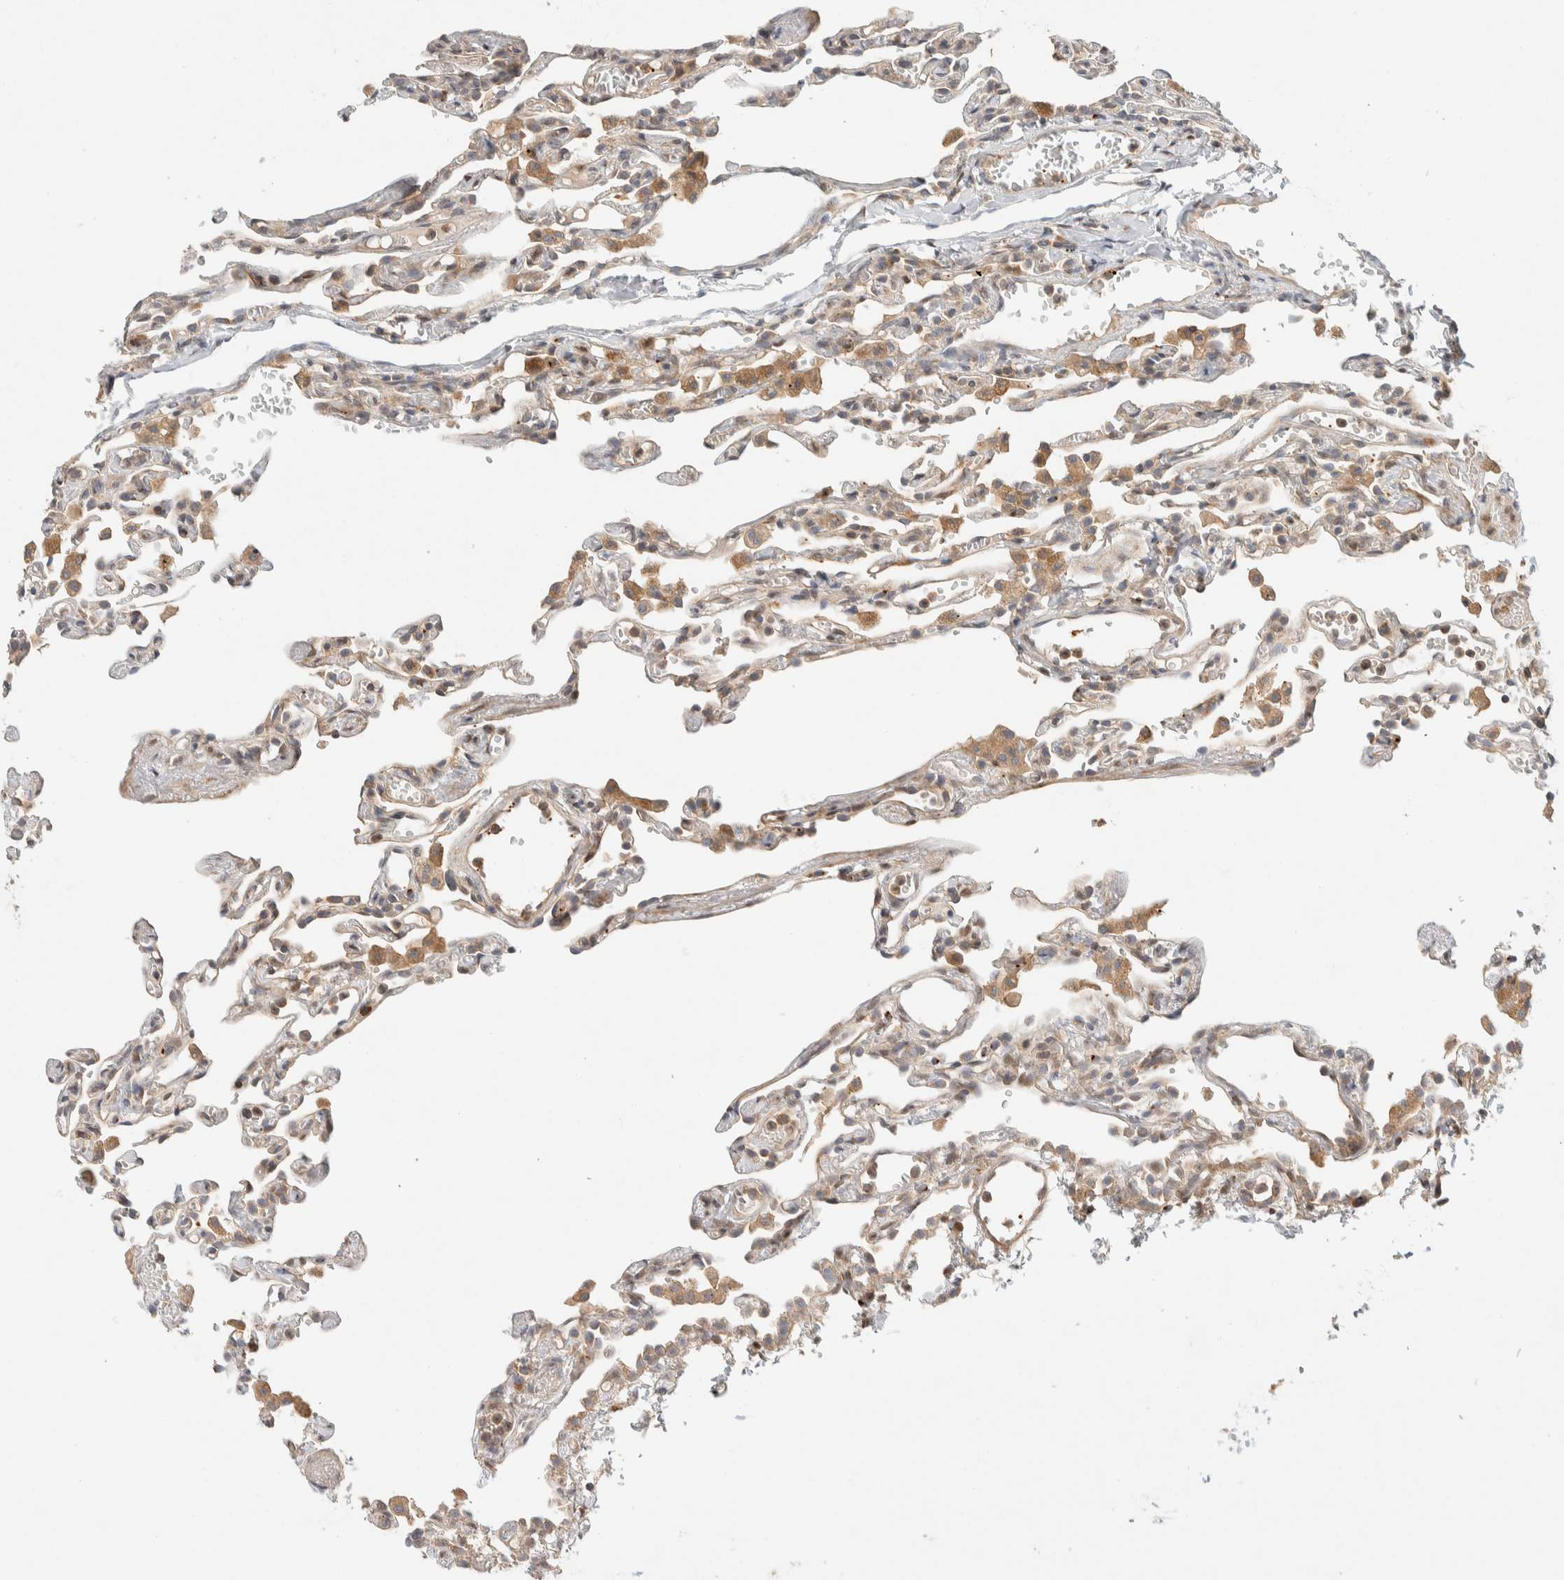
{"staining": {"intensity": "weak", "quantity": "25%-75%", "location": "cytoplasmic/membranous"}, "tissue": "lung", "cell_type": "Alveolar cells", "image_type": "normal", "snomed": [{"axis": "morphology", "description": "Normal tissue, NOS"}, {"axis": "topography", "description": "Lung"}], "caption": "Immunohistochemical staining of unremarkable human lung exhibits low levels of weak cytoplasmic/membranous positivity in approximately 25%-75% of alveolar cells.", "gene": "KIF9", "patient": {"sex": "male", "age": 21}}